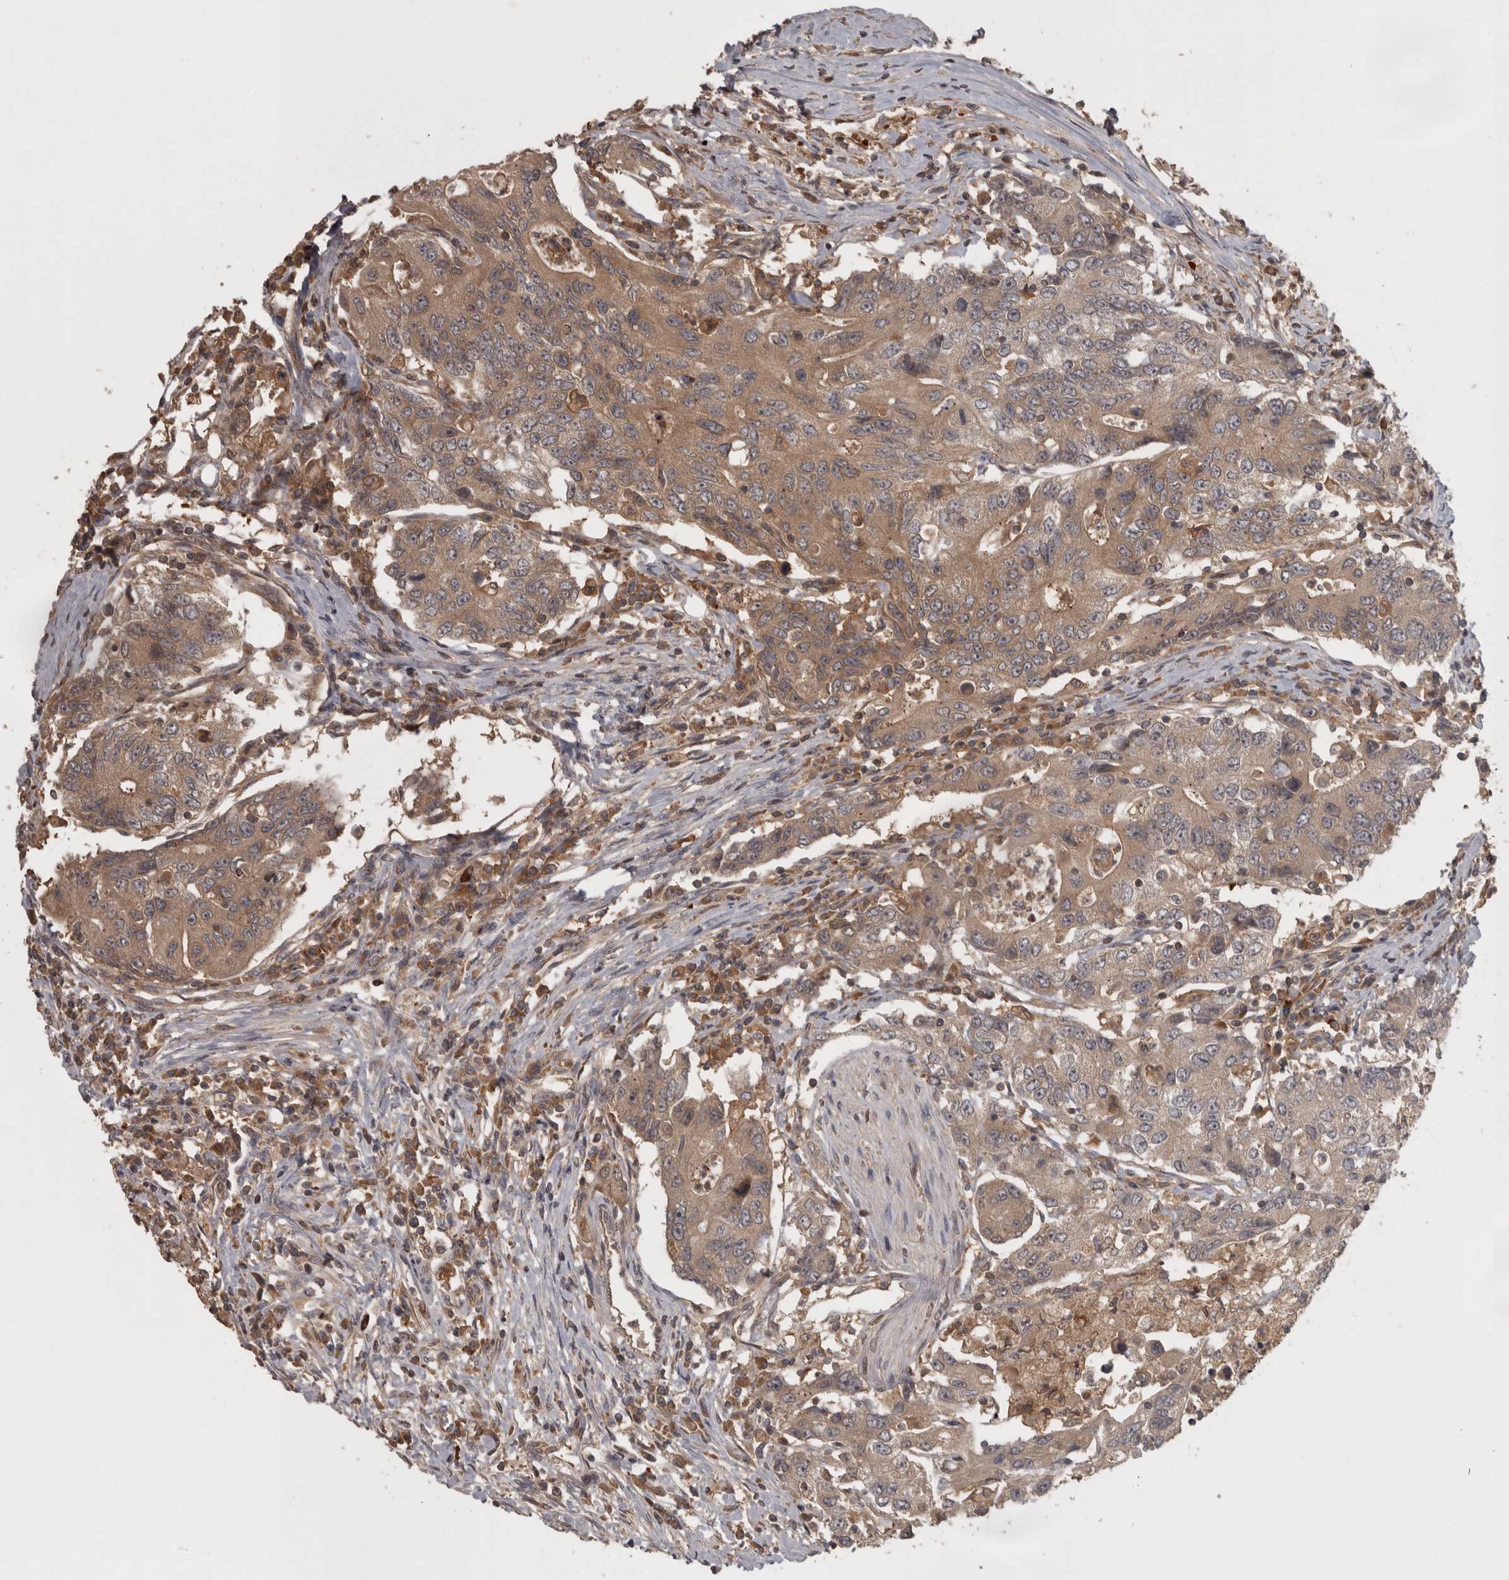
{"staining": {"intensity": "moderate", "quantity": ">75%", "location": "cytoplasmic/membranous"}, "tissue": "colorectal cancer", "cell_type": "Tumor cells", "image_type": "cancer", "snomed": [{"axis": "morphology", "description": "Adenocarcinoma, NOS"}, {"axis": "topography", "description": "Colon"}], "caption": "High-magnification brightfield microscopy of colorectal cancer (adenocarcinoma) stained with DAB (3,3'-diaminobenzidine) (brown) and counterstained with hematoxylin (blue). tumor cells exhibit moderate cytoplasmic/membranous staining is appreciated in about>75% of cells. (brown staining indicates protein expression, while blue staining denotes nuclei).", "gene": "MICU3", "patient": {"sex": "female", "age": 77}}